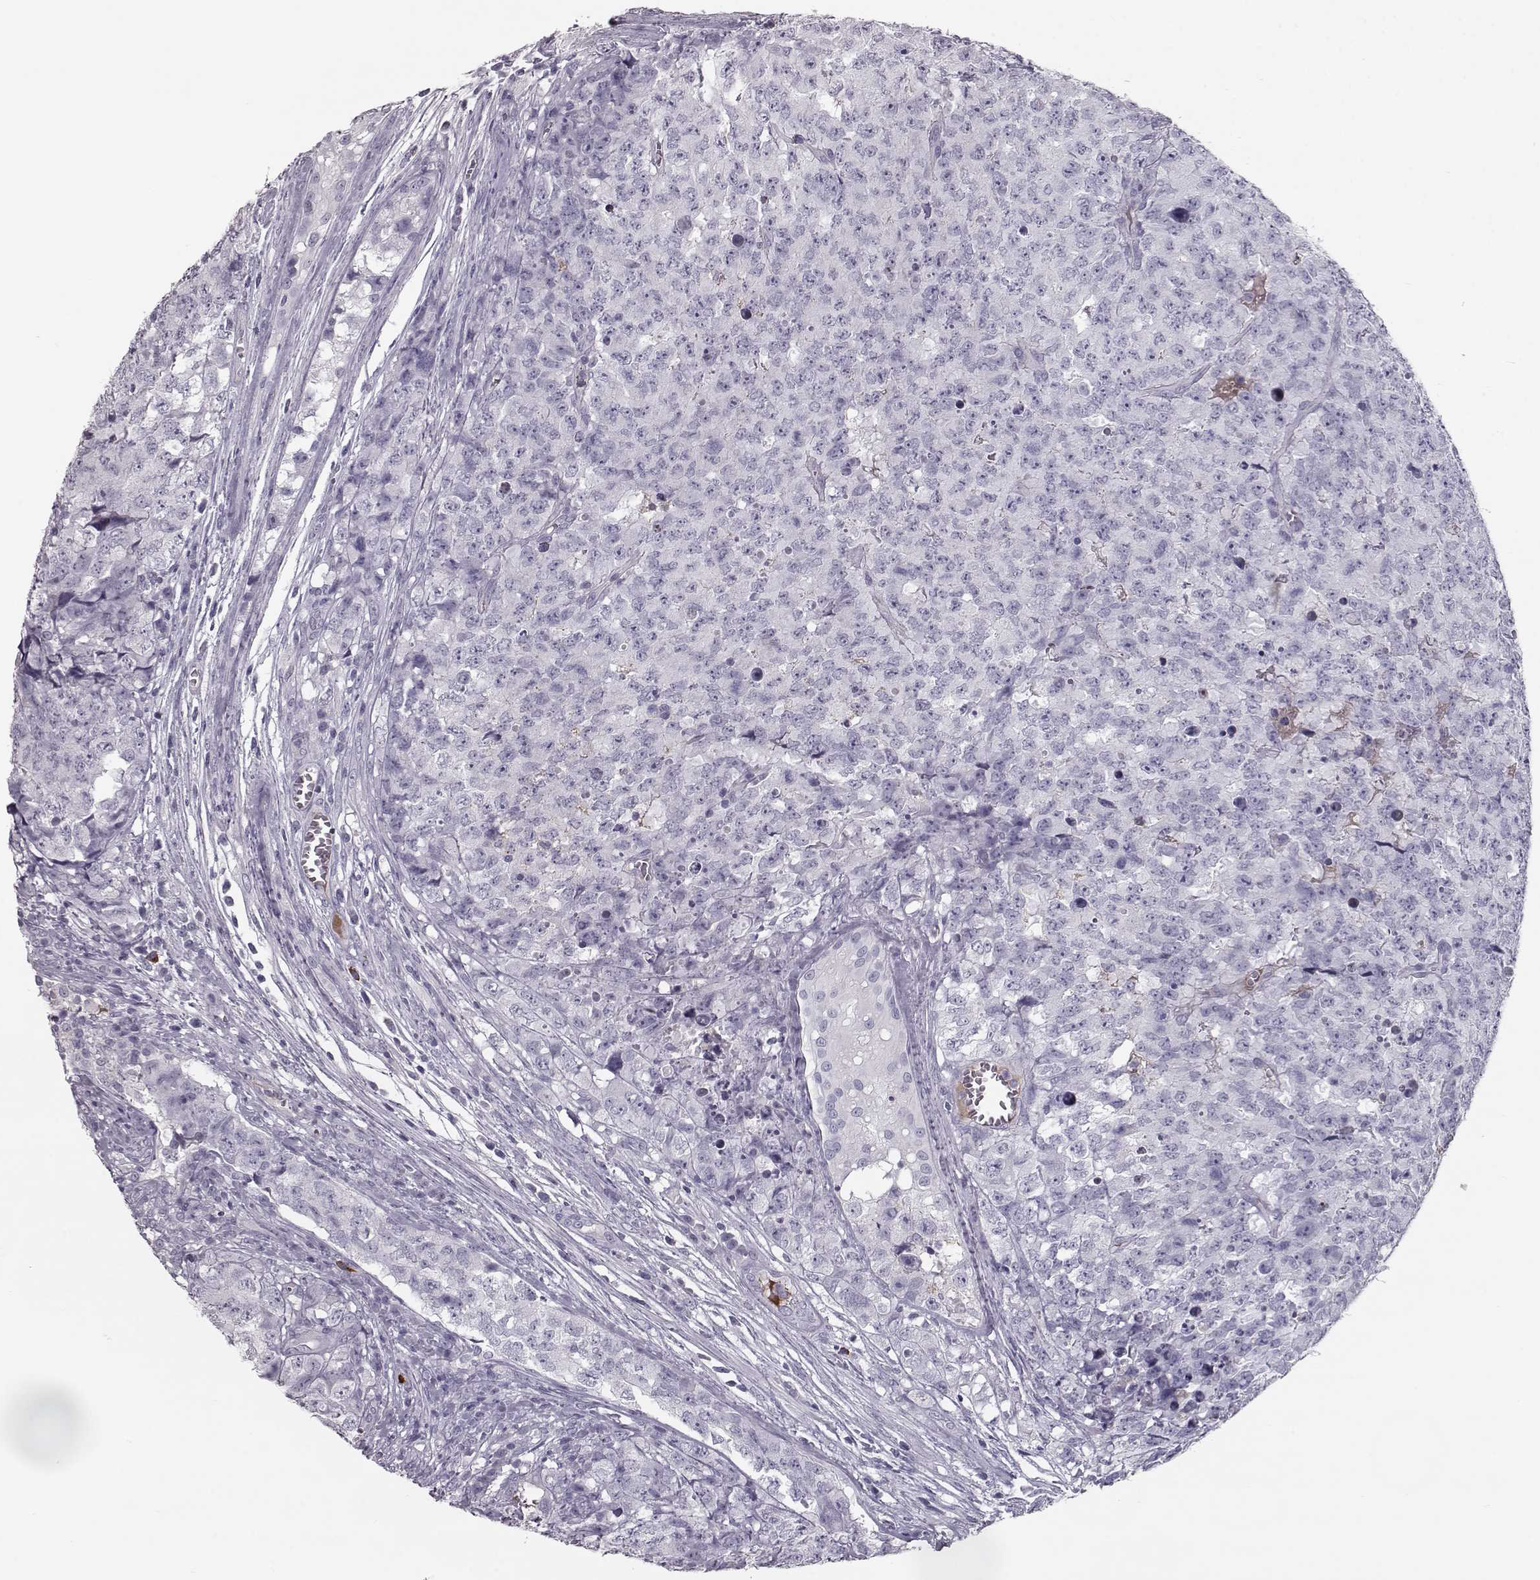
{"staining": {"intensity": "negative", "quantity": "none", "location": "none"}, "tissue": "testis cancer", "cell_type": "Tumor cells", "image_type": "cancer", "snomed": [{"axis": "morphology", "description": "Carcinoma, Embryonal, NOS"}, {"axis": "topography", "description": "Testis"}], "caption": "High magnification brightfield microscopy of testis cancer (embryonal carcinoma) stained with DAB (3,3'-diaminobenzidine) (brown) and counterstained with hematoxylin (blue): tumor cells show no significant expression.", "gene": "CCL19", "patient": {"sex": "male", "age": 23}}